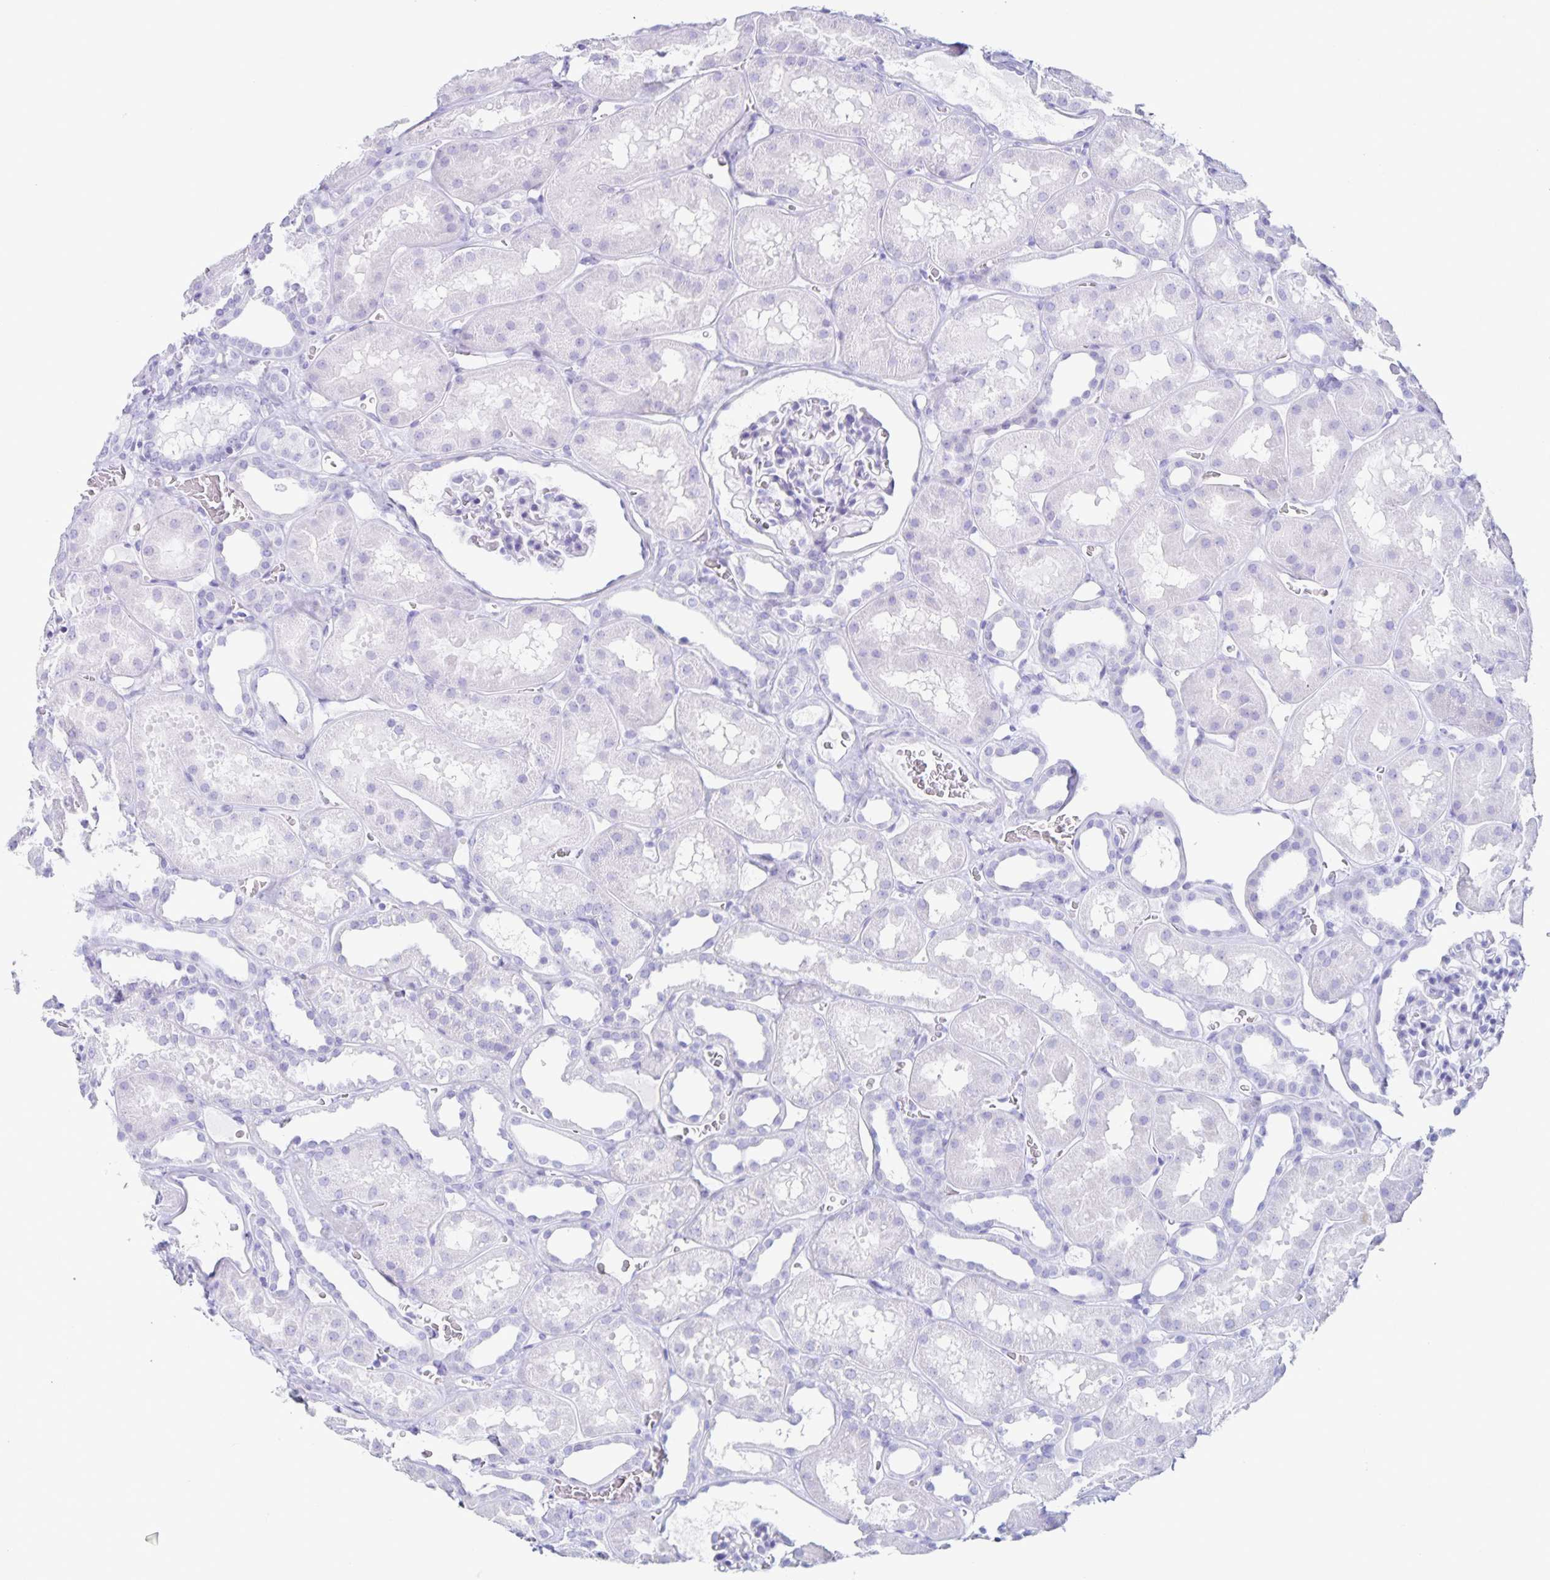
{"staining": {"intensity": "negative", "quantity": "none", "location": "none"}, "tissue": "kidney", "cell_type": "Cells in glomeruli", "image_type": "normal", "snomed": [{"axis": "morphology", "description": "Normal tissue, NOS"}, {"axis": "topography", "description": "Kidney"}], "caption": "Immunohistochemical staining of unremarkable kidney shows no significant expression in cells in glomeruli. (DAB (3,3'-diaminobenzidine) immunohistochemistry with hematoxylin counter stain).", "gene": "C12orf56", "patient": {"sex": "female", "age": 41}}